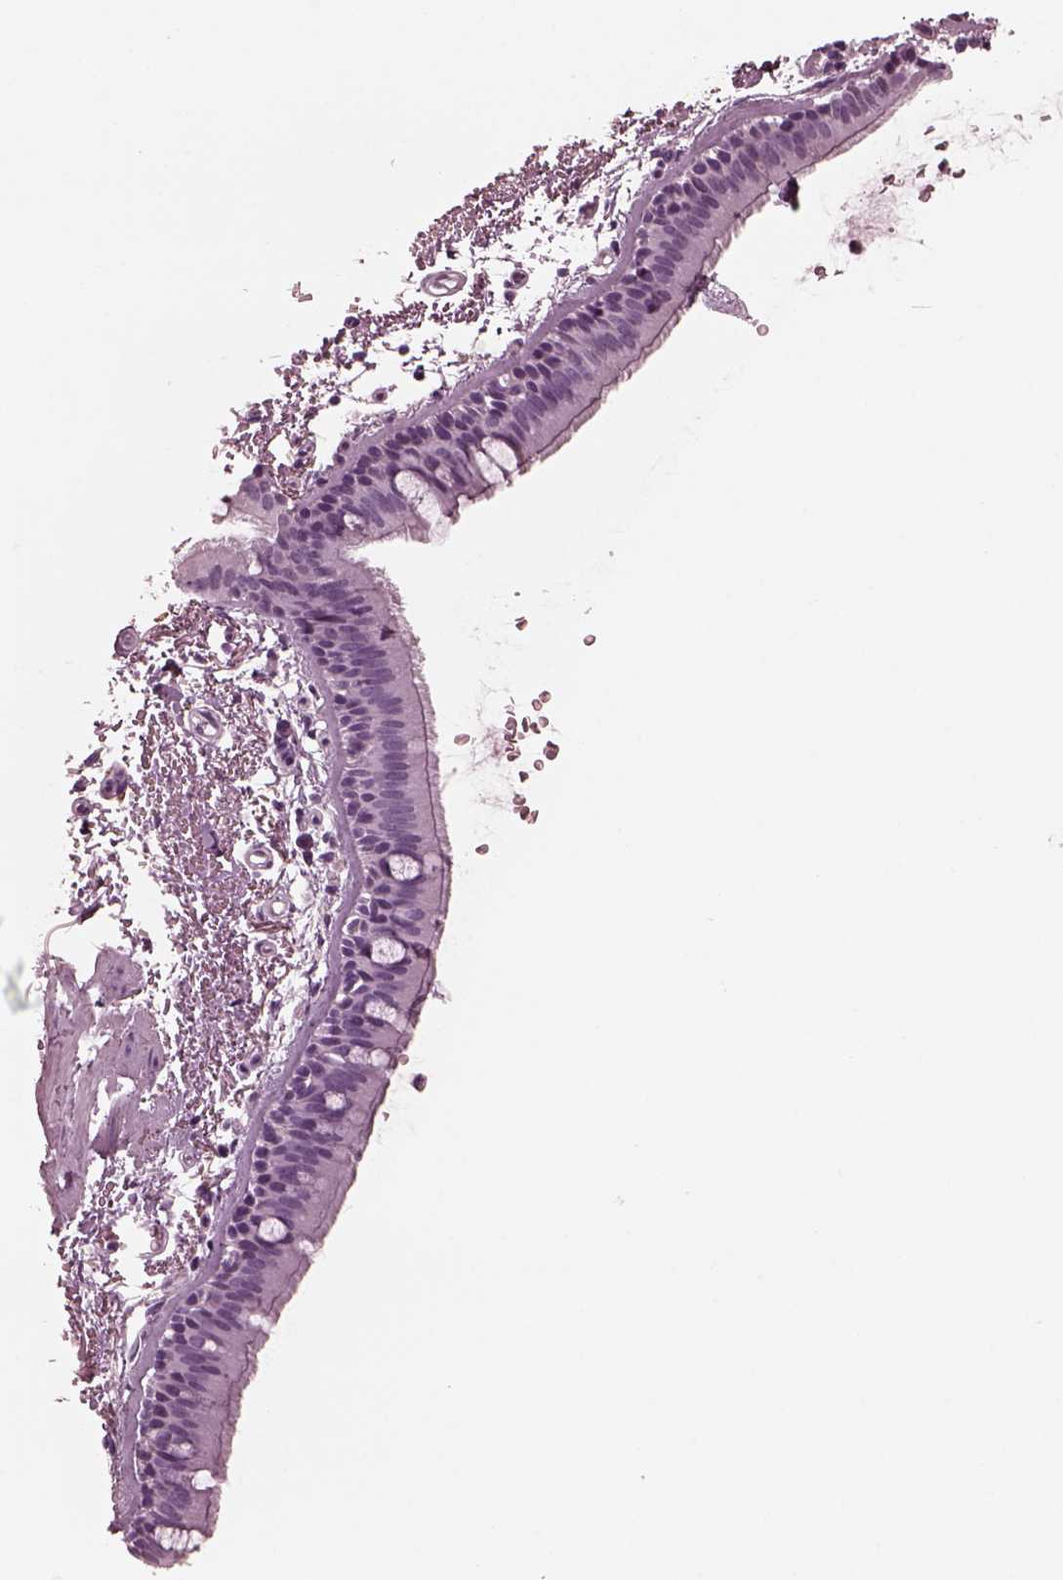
{"staining": {"intensity": "negative", "quantity": "none", "location": "none"}, "tissue": "bronchus", "cell_type": "Respiratory epithelial cells", "image_type": "normal", "snomed": [{"axis": "morphology", "description": "Normal tissue, NOS"}, {"axis": "topography", "description": "Lymph node"}, {"axis": "topography", "description": "Bronchus"}], "caption": "Immunohistochemical staining of normal bronchus reveals no significant expression in respiratory epithelial cells.", "gene": "CGA", "patient": {"sex": "female", "age": 70}}